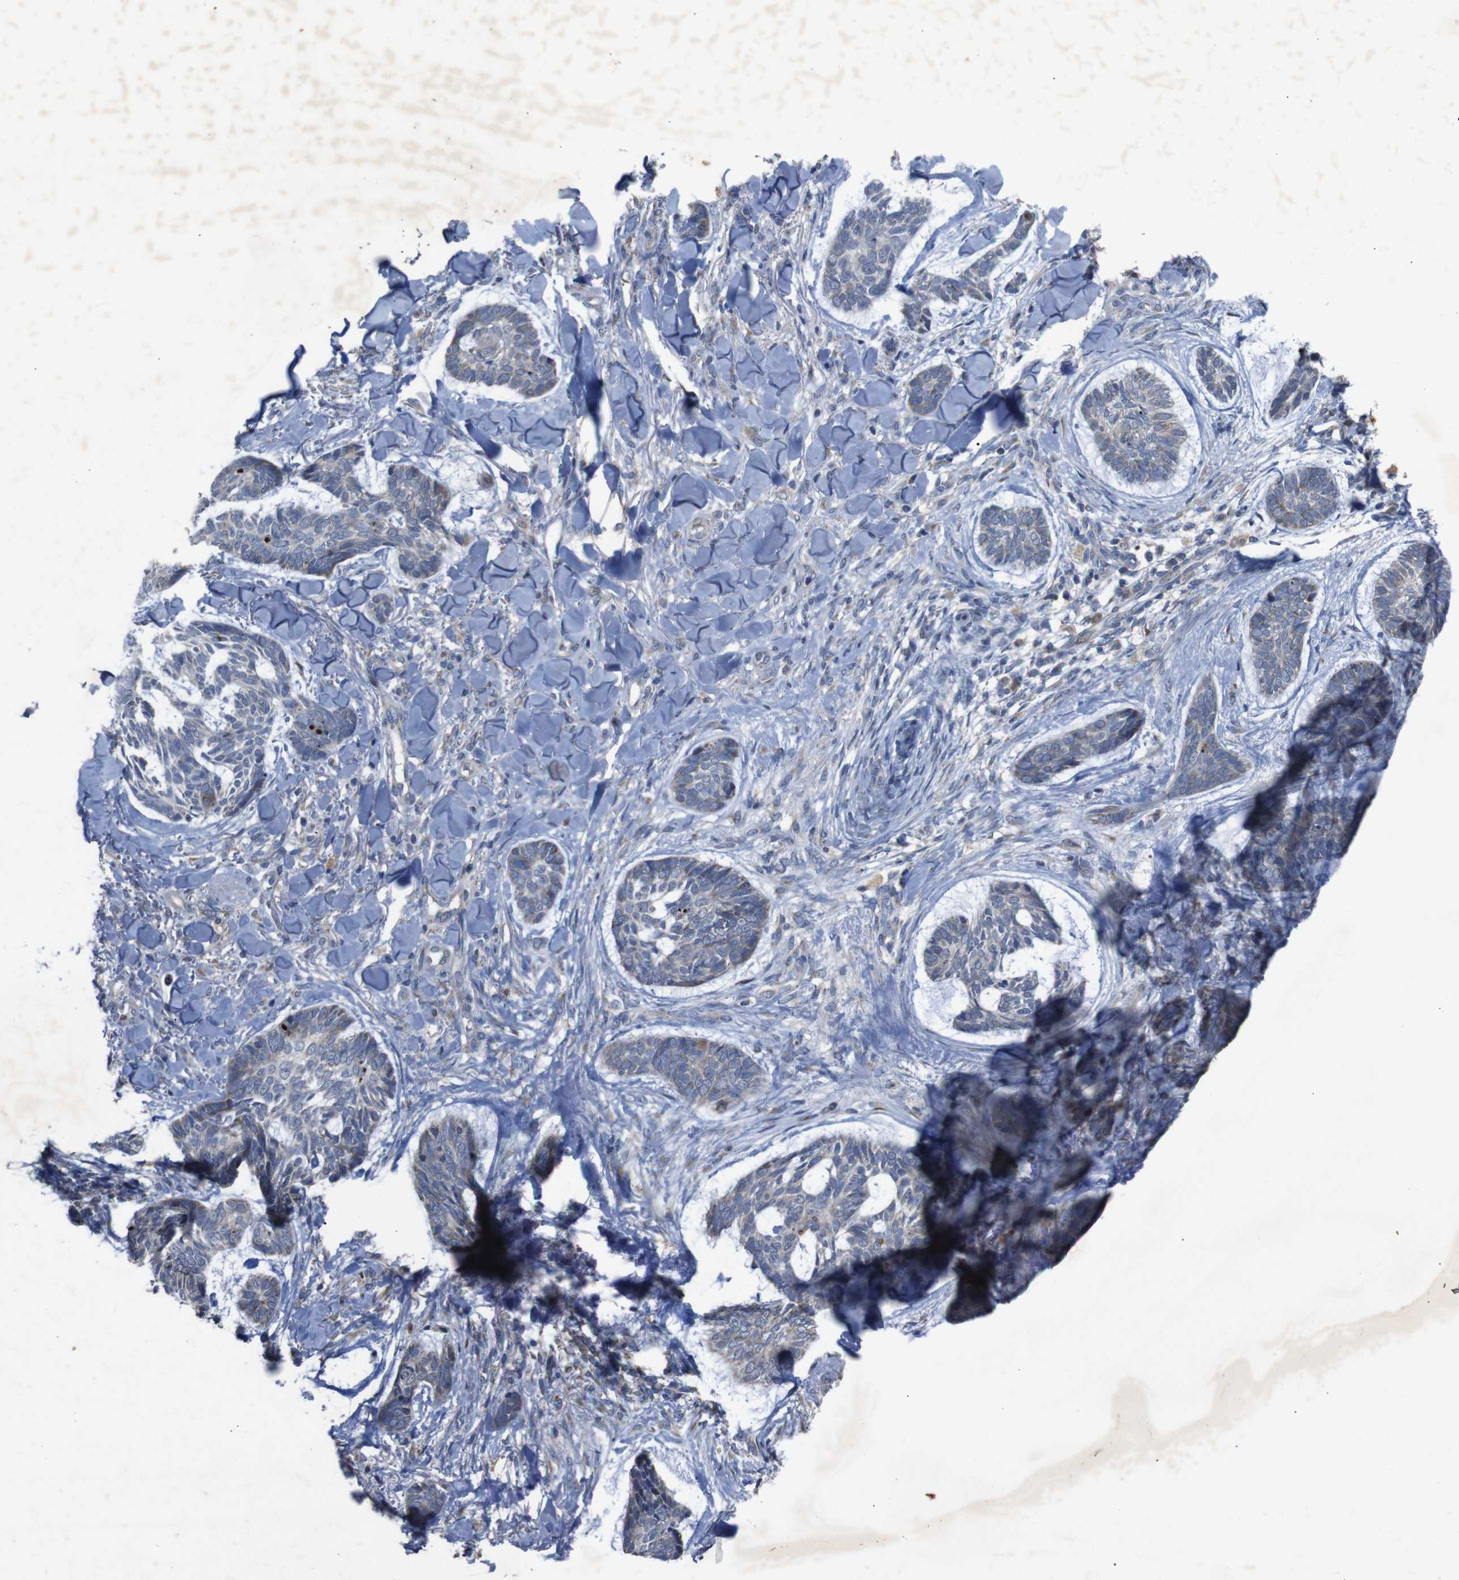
{"staining": {"intensity": "weak", "quantity": "25%-75%", "location": "cytoplasmic/membranous"}, "tissue": "skin cancer", "cell_type": "Tumor cells", "image_type": "cancer", "snomed": [{"axis": "morphology", "description": "Basal cell carcinoma"}, {"axis": "topography", "description": "Skin"}], "caption": "Protein analysis of skin cancer (basal cell carcinoma) tissue displays weak cytoplasmic/membranous staining in about 25%-75% of tumor cells.", "gene": "CHST10", "patient": {"sex": "male", "age": 43}}